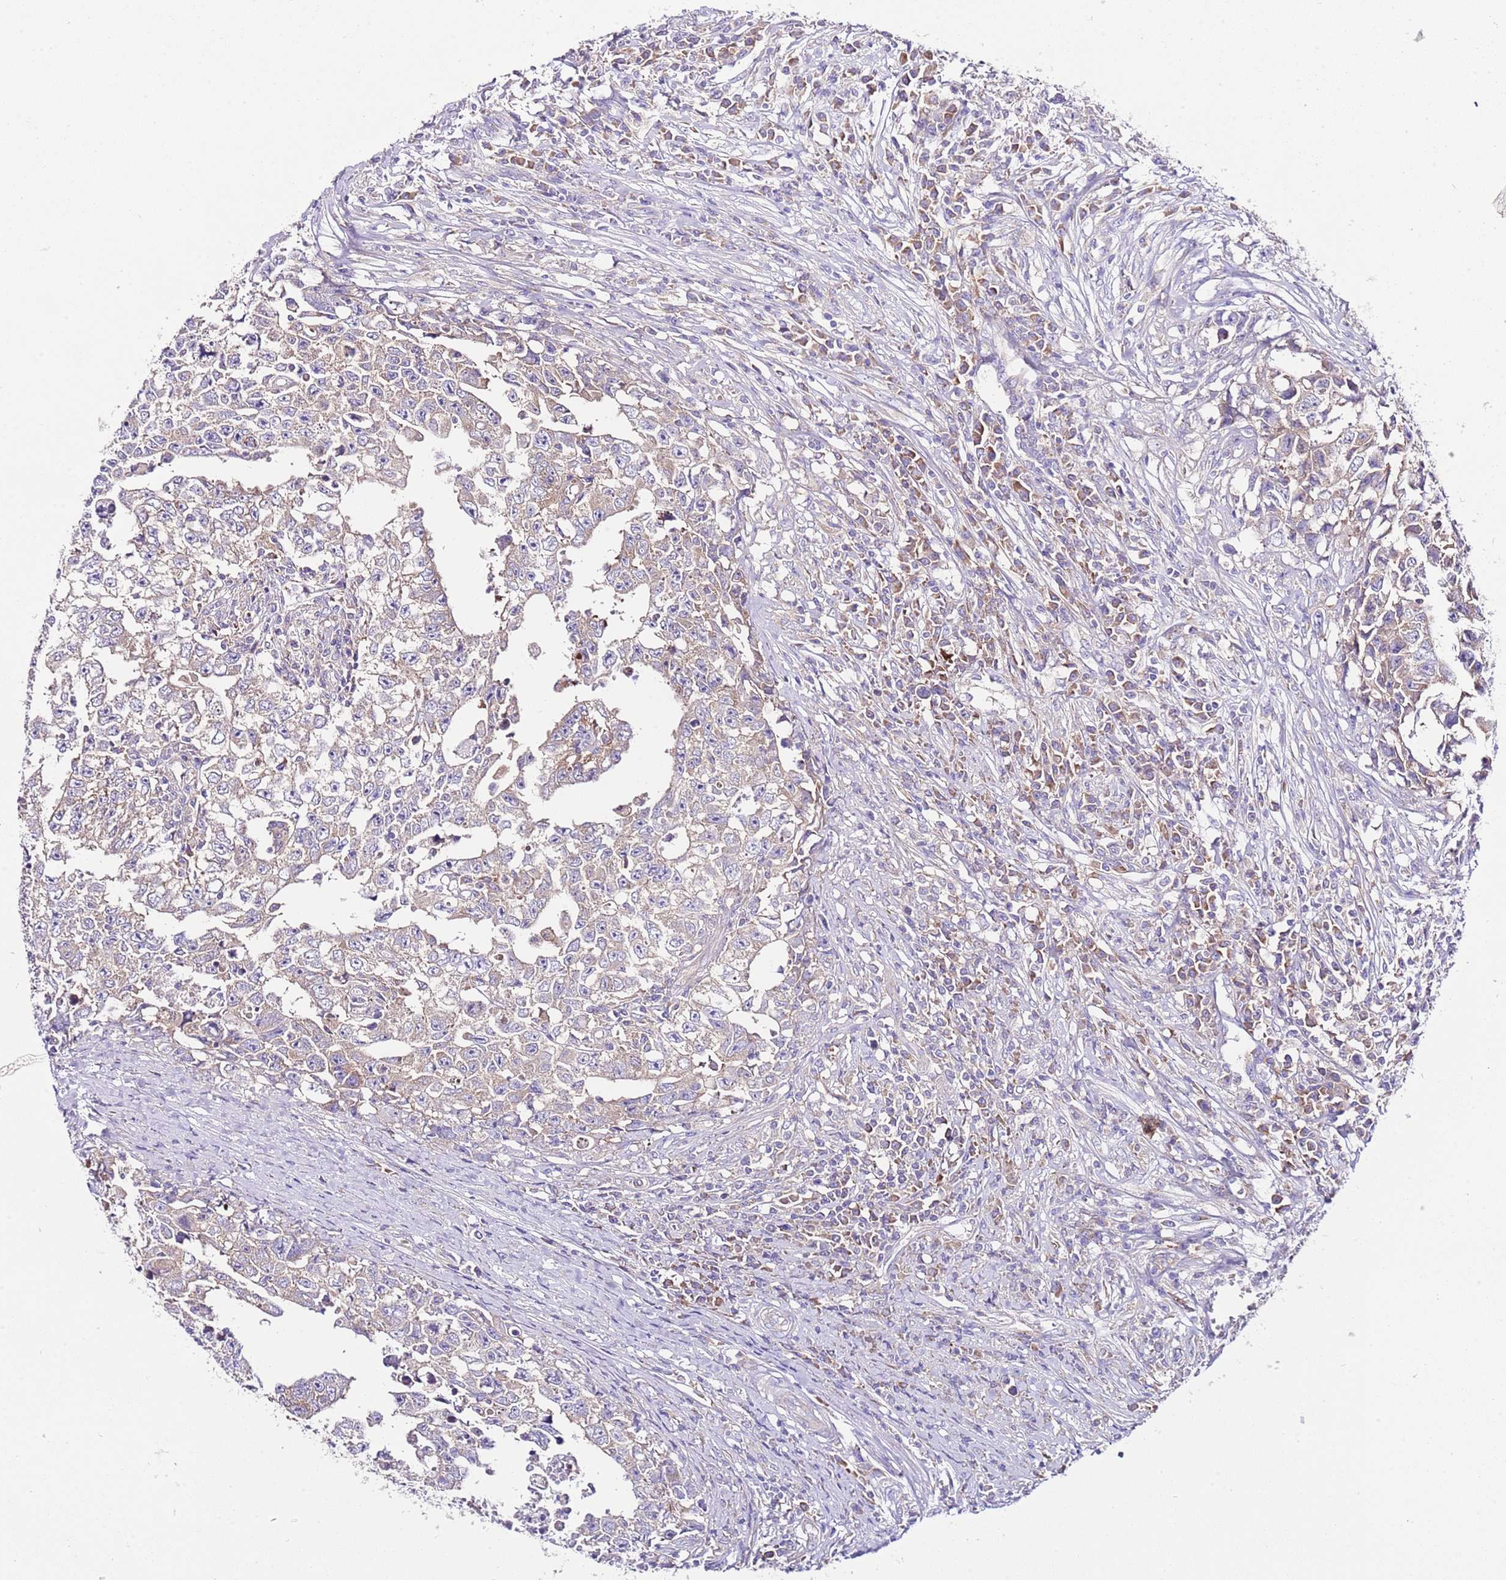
{"staining": {"intensity": "weak", "quantity": ">75%", "location": "cytoplasmic/membranous"}, "tissue": "testis cancer", "cell_type": "Tumor cells", "image_type": "cancer", "snomed": [{"axis": "morphology", "description": "Carcinoma, Embryonal, NOS"}, {"axis": "topography", "description": "Testis"}], "caption": "Immunohistochemical staining of human testis cancer (embryonal carcinoma) demonstrates low levels of weak cytoplasmic/membranous staining in approximately >75% of tumor cells. Nuclei are stained in blue.", "gene": "RPS10", "patient": {"sex": "male", "age": 25}}